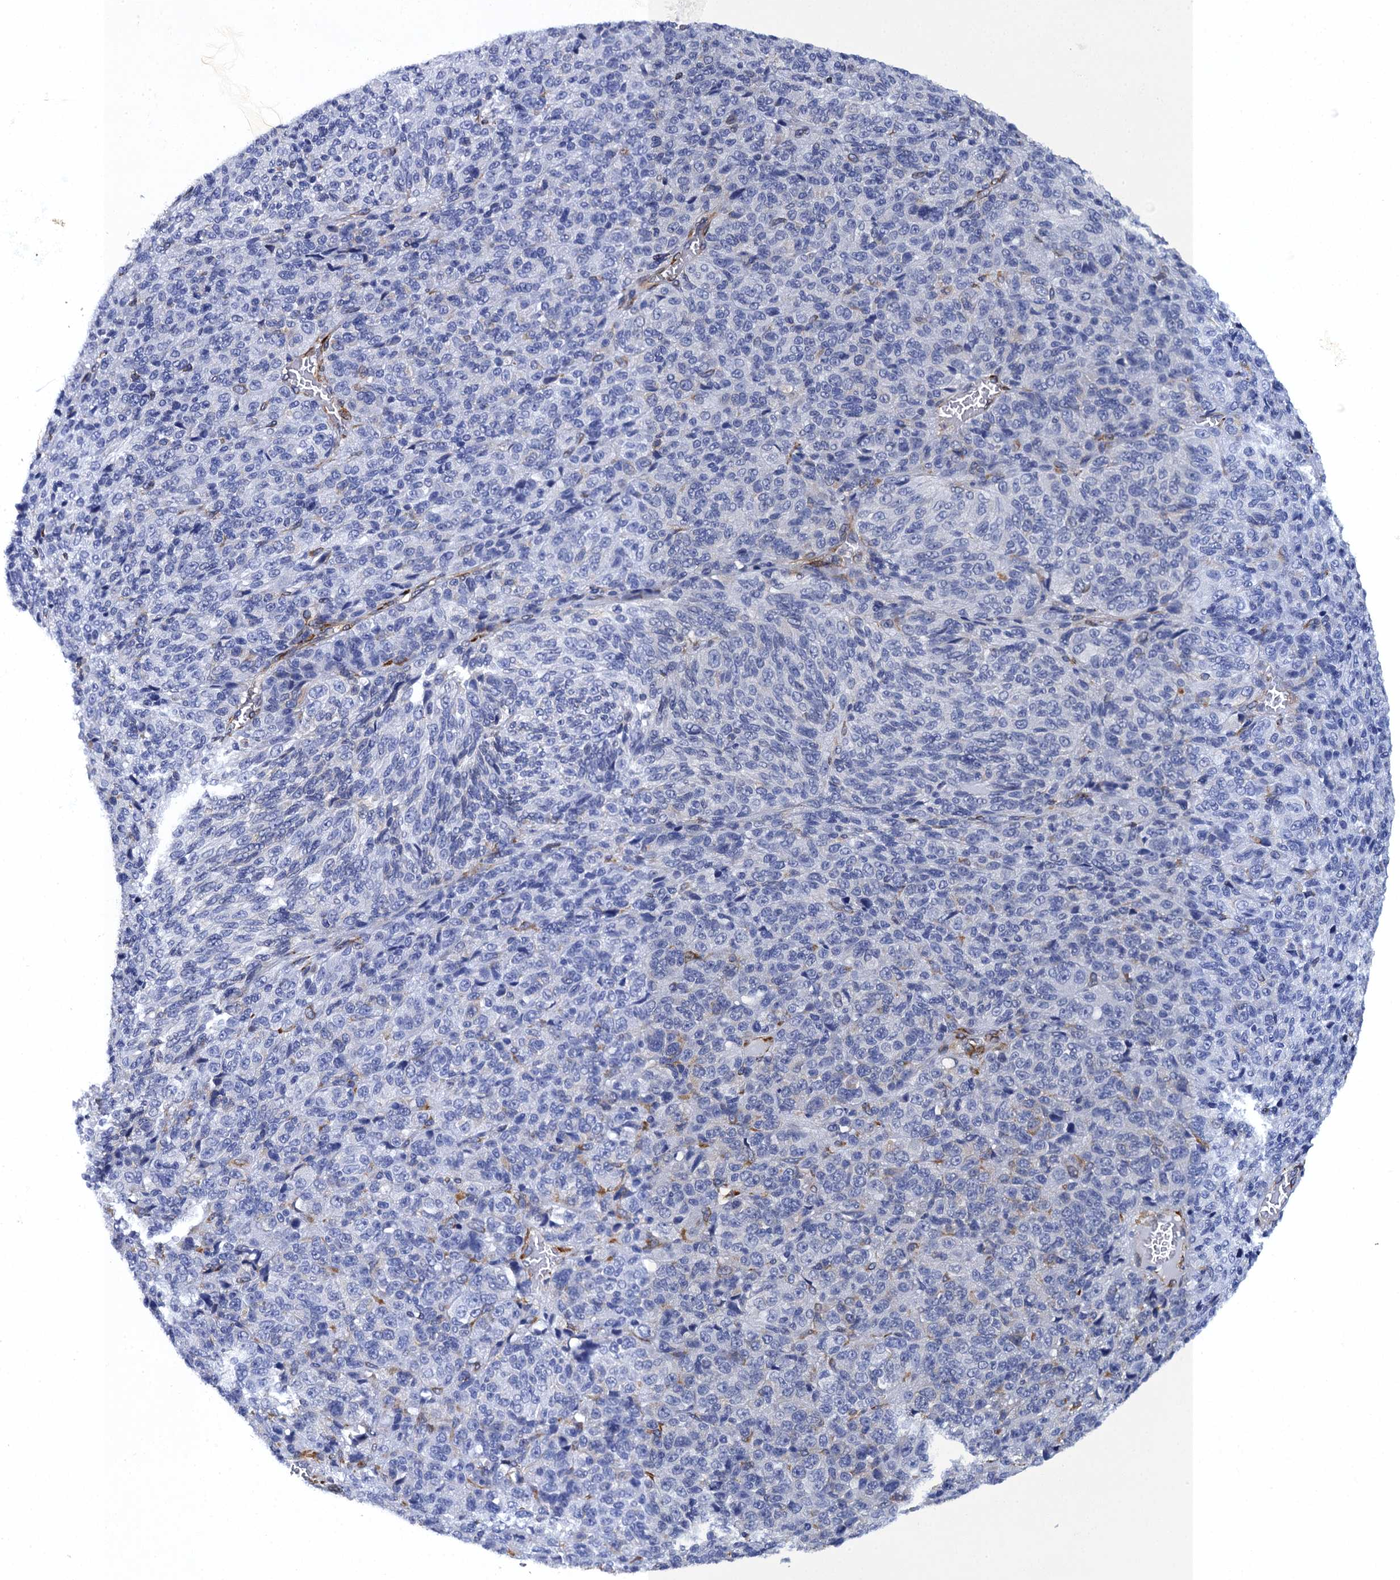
{"staining": {"intensity": "negative", "quantity": "none", "location": "none"}, "tissue": "melanoma", "cell_type": "Tumor cells", "image_type": "cancer", "snomed": [{"axis": "morphology", "description": "Malignant melanoma, Metastatic site"}, {"axis": "topography", "description": "Brain"}], "caption": "The histopathology image shows no staining of tumor cells in malignant melanoma (metastatic site).", "gene": "POGLUT3", "patient": {"sex": "female", "age": 56}}